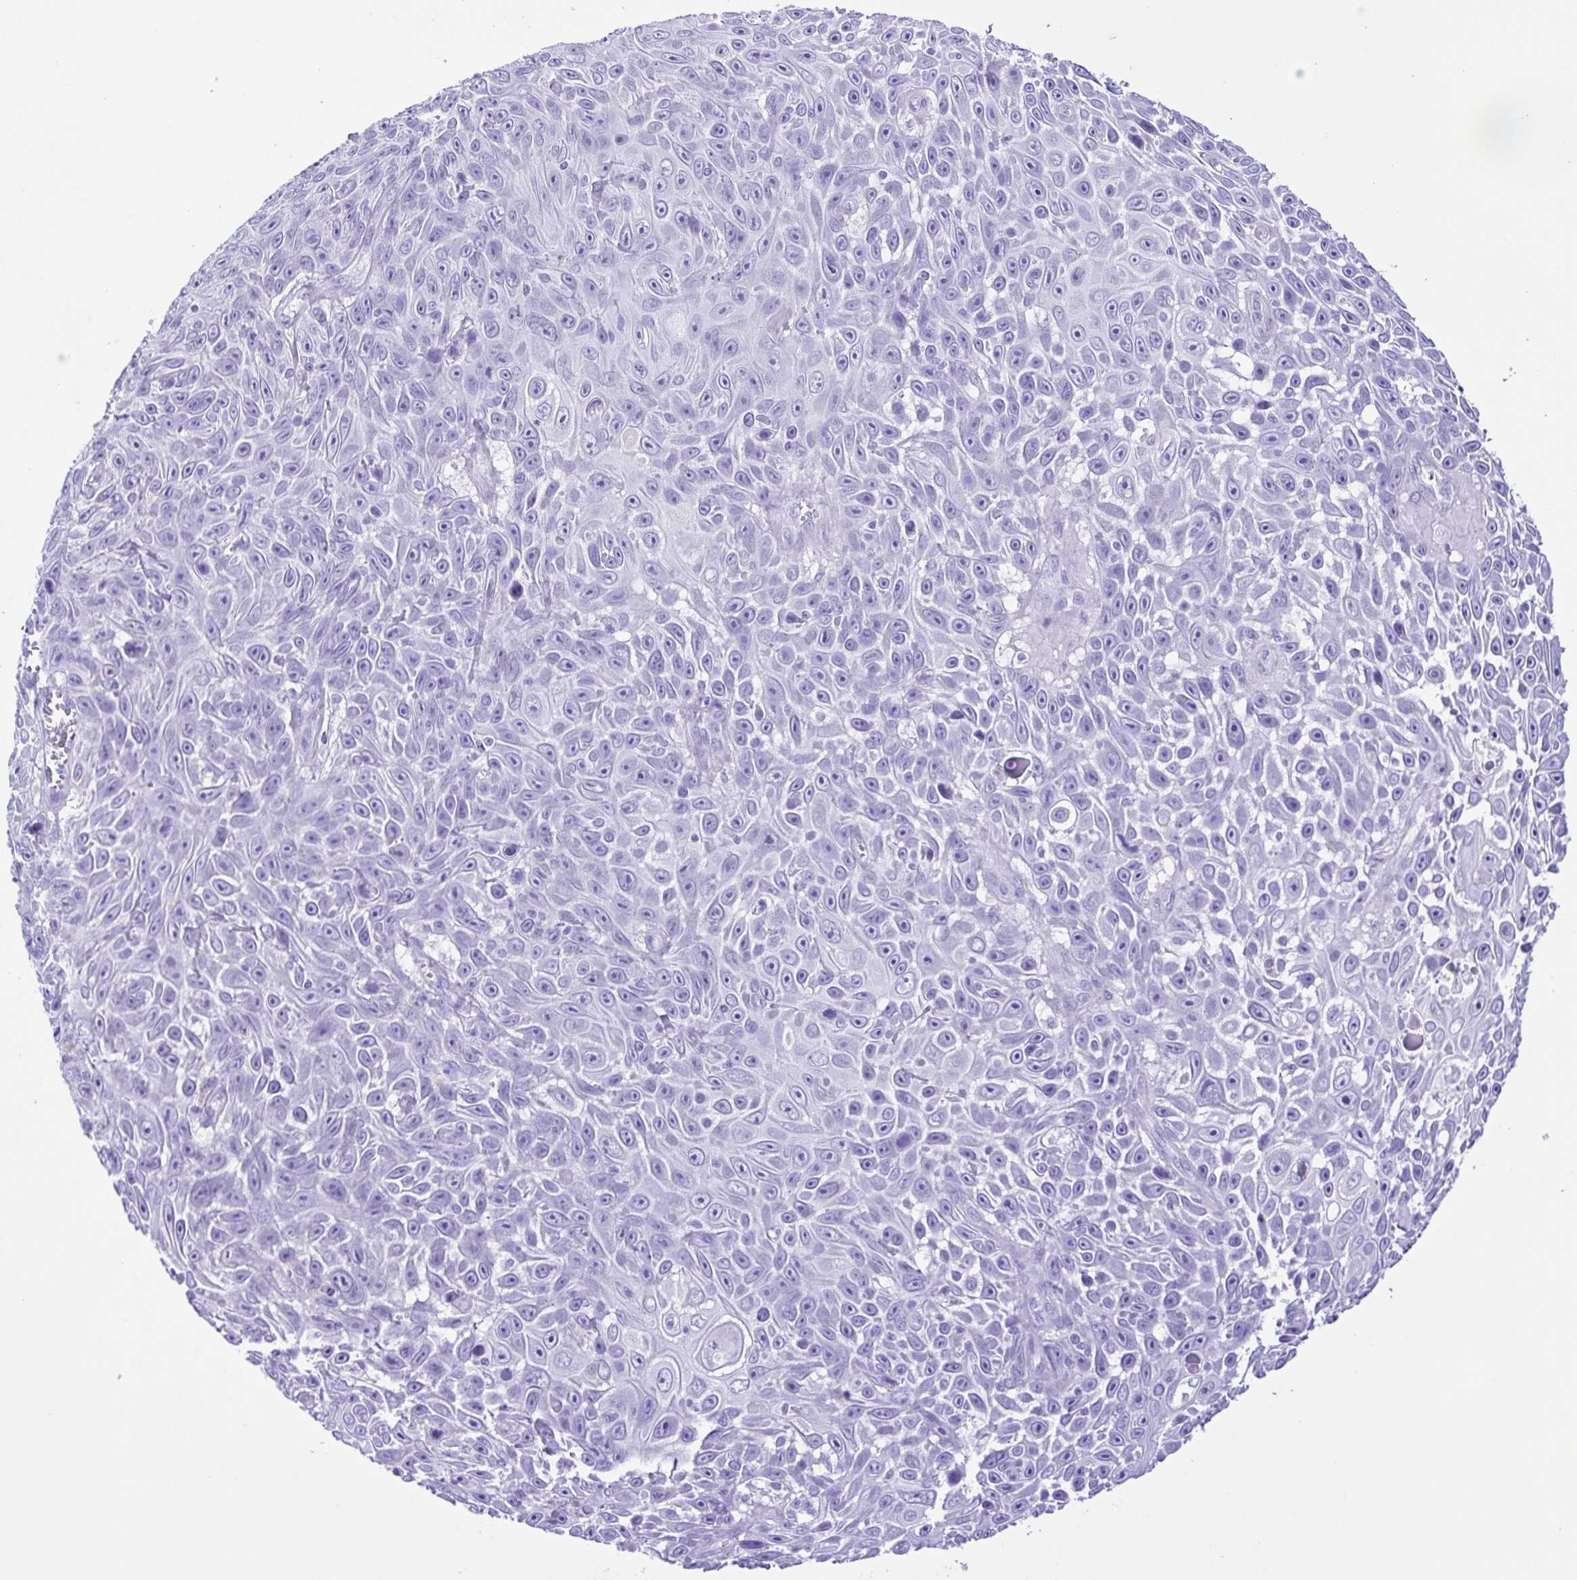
{"staining": {"intensity": "negative", "quantity": "none", "location": "none"}, "tissue": "skin cancer", "cell_type": "Tumor cells", "image_type": "cancer", "snomed": [{"axis": "morphology", "description": "Squamous cell carcinoma, NOS"}, {"axis": "topography", "description": "Skin"}], "caption": "Skin cancer was stained to show a protein in brown. There is no significant staining in tumor cells. The staining is performed using DAB brown chromogen with nuclei counter-stained in using hematoxylin.", "gene": "ERP27", "patient": {"sex": "male", "age": 82}}